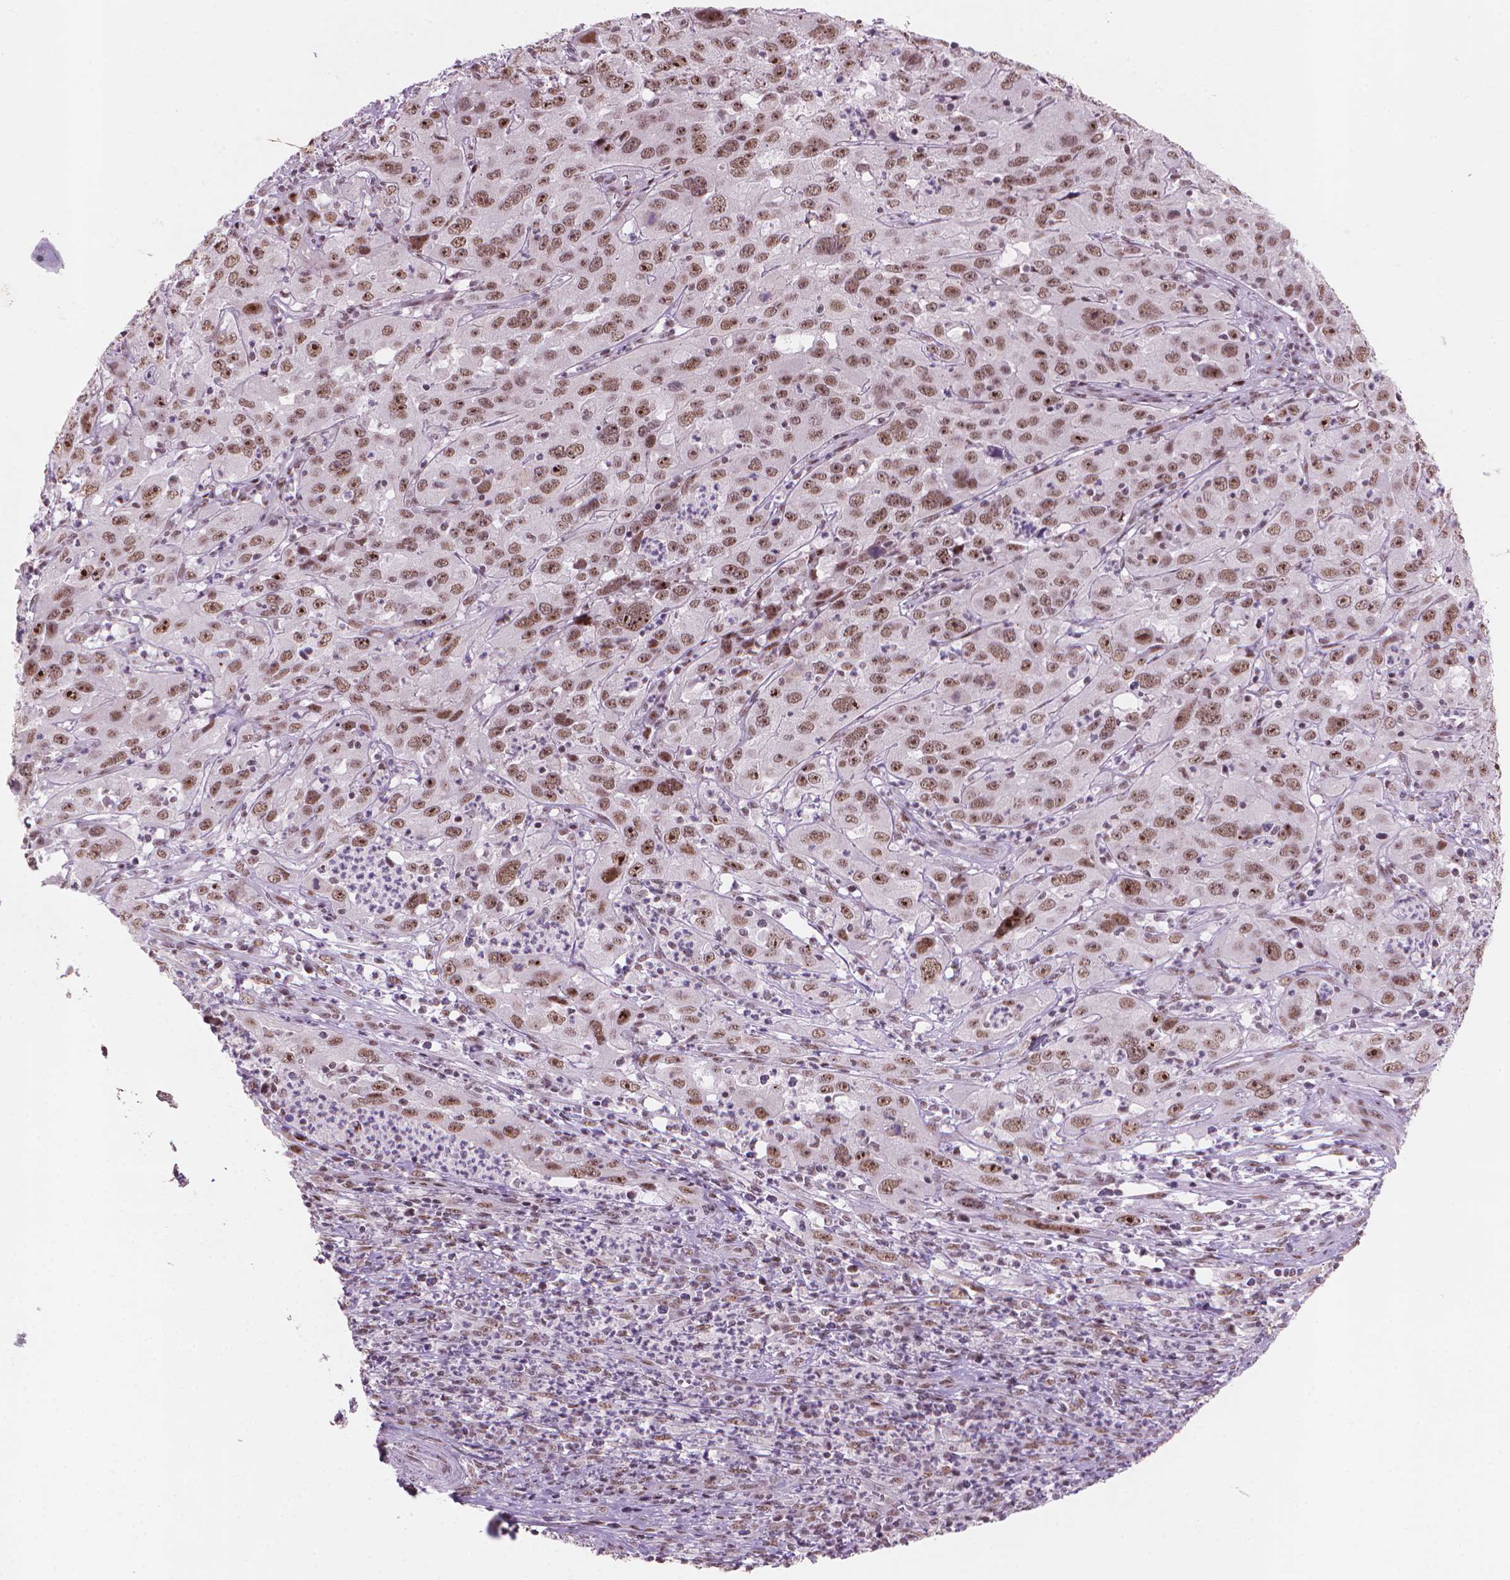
{"staining": {"intensity": "moderate", "quantity": ">75%", "location": "nuclear"}, "tissue": "cervical cancer", "cell_type": "Tumor cells", "image_type": "cancer", "snomed": [{"axis": "morphology", "description": "Squamous cell carcinoma, NOS"}, {"axis": "topography", "description": "Cervix"}], "caption": "Cervical cancer tissue displays moderate nuclear positivity in approximately >75% of tumor cells, visualized by immunohistochemistry.", "gene": "HES7", "patient": {"sex": "female", "age": 32}}